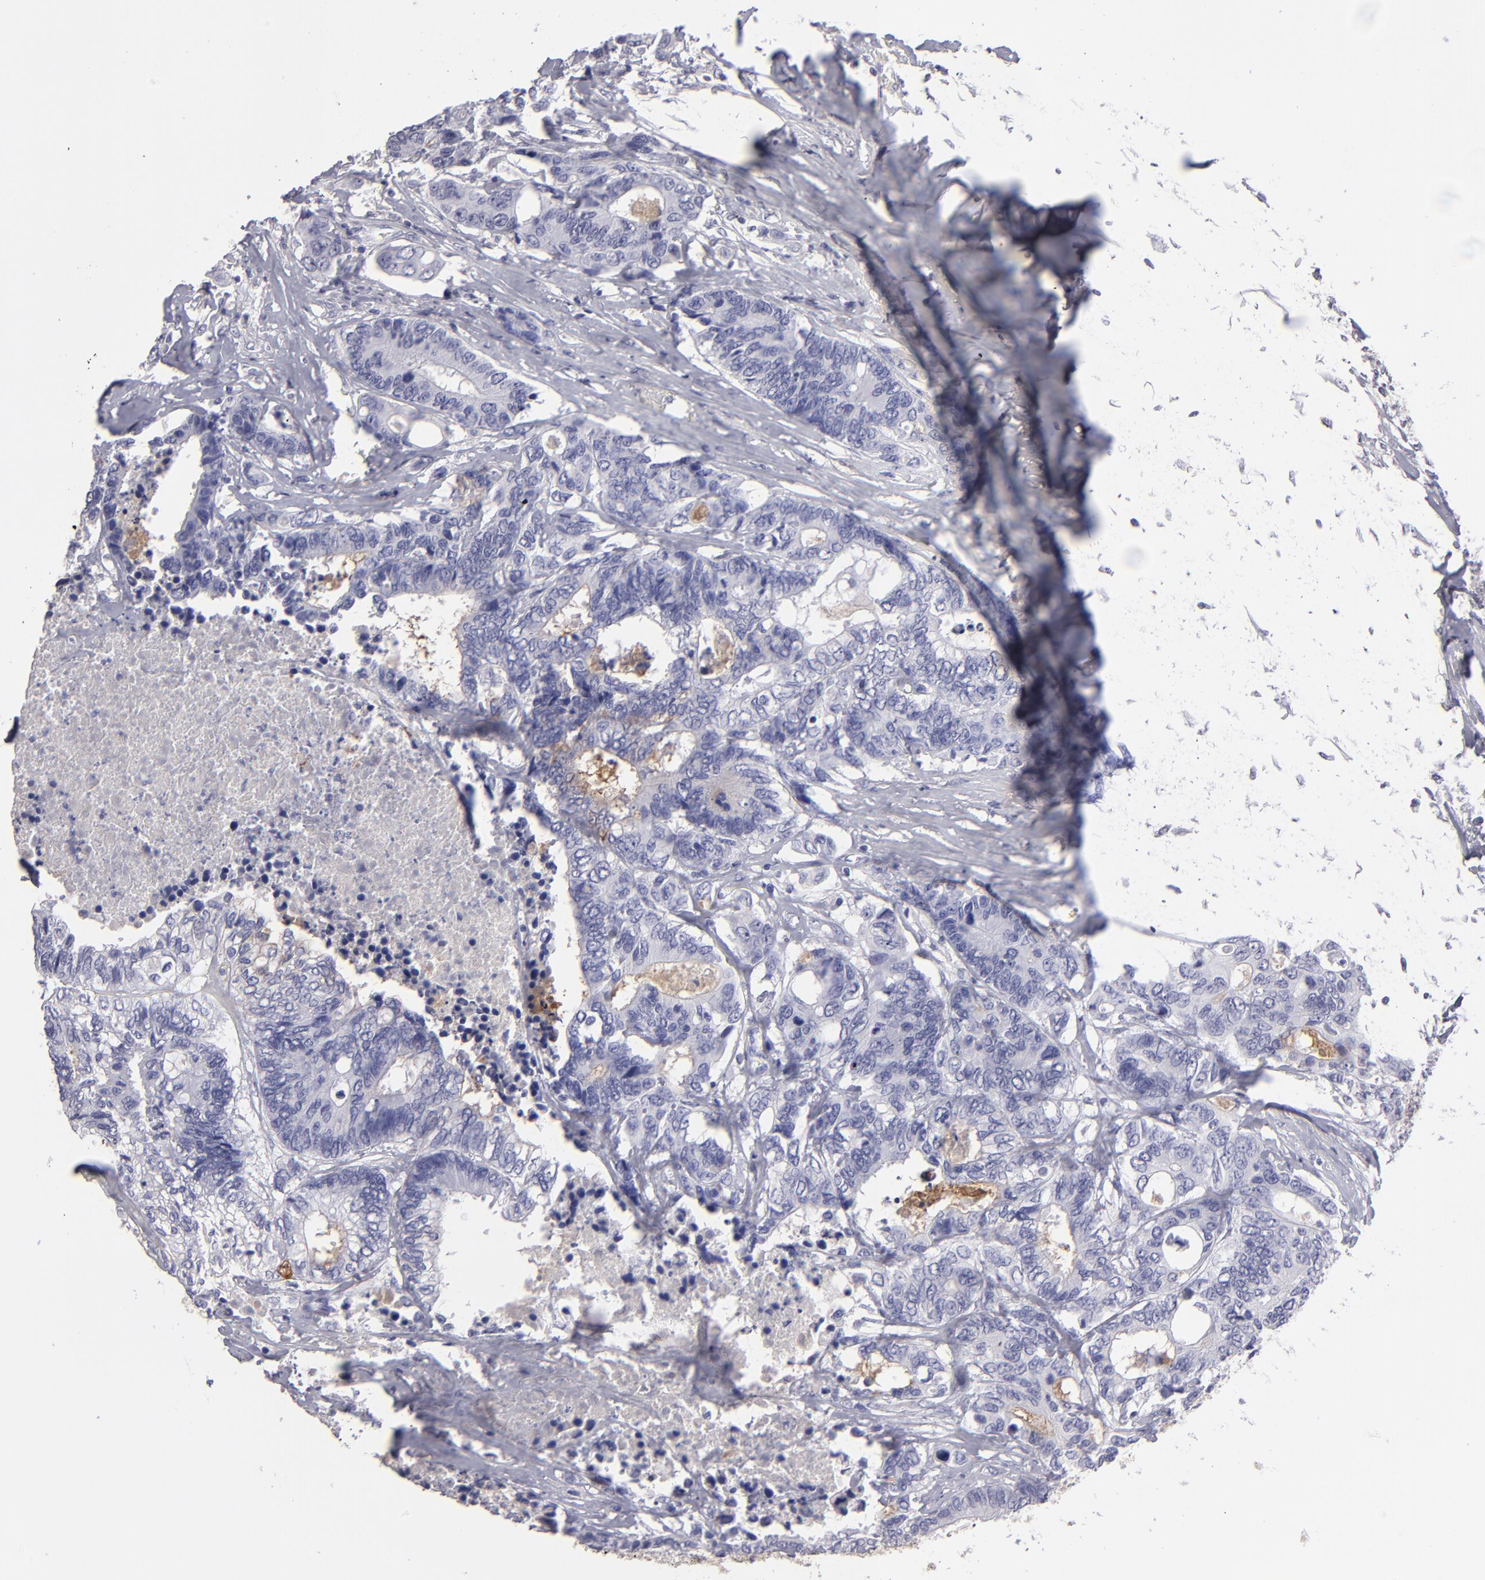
{"staining": {"intensity": "negative", "quantity": "none", "location": "none"}, "tissue": "colorectal cancer", "cell_type": "Tumor cells", "image_type": "cancer", "snomed": [{"axis": "morphology", "description": "Adenocarcinoma, NOS"}, {"axis": "topography", "description": "Rectum"}], "caption": "The image displays no staining of tumor cells in colorectal cancer (adenocarcinoma).", "gene": "ABCC4", "patient": {"sex": "male", "age": 55}}